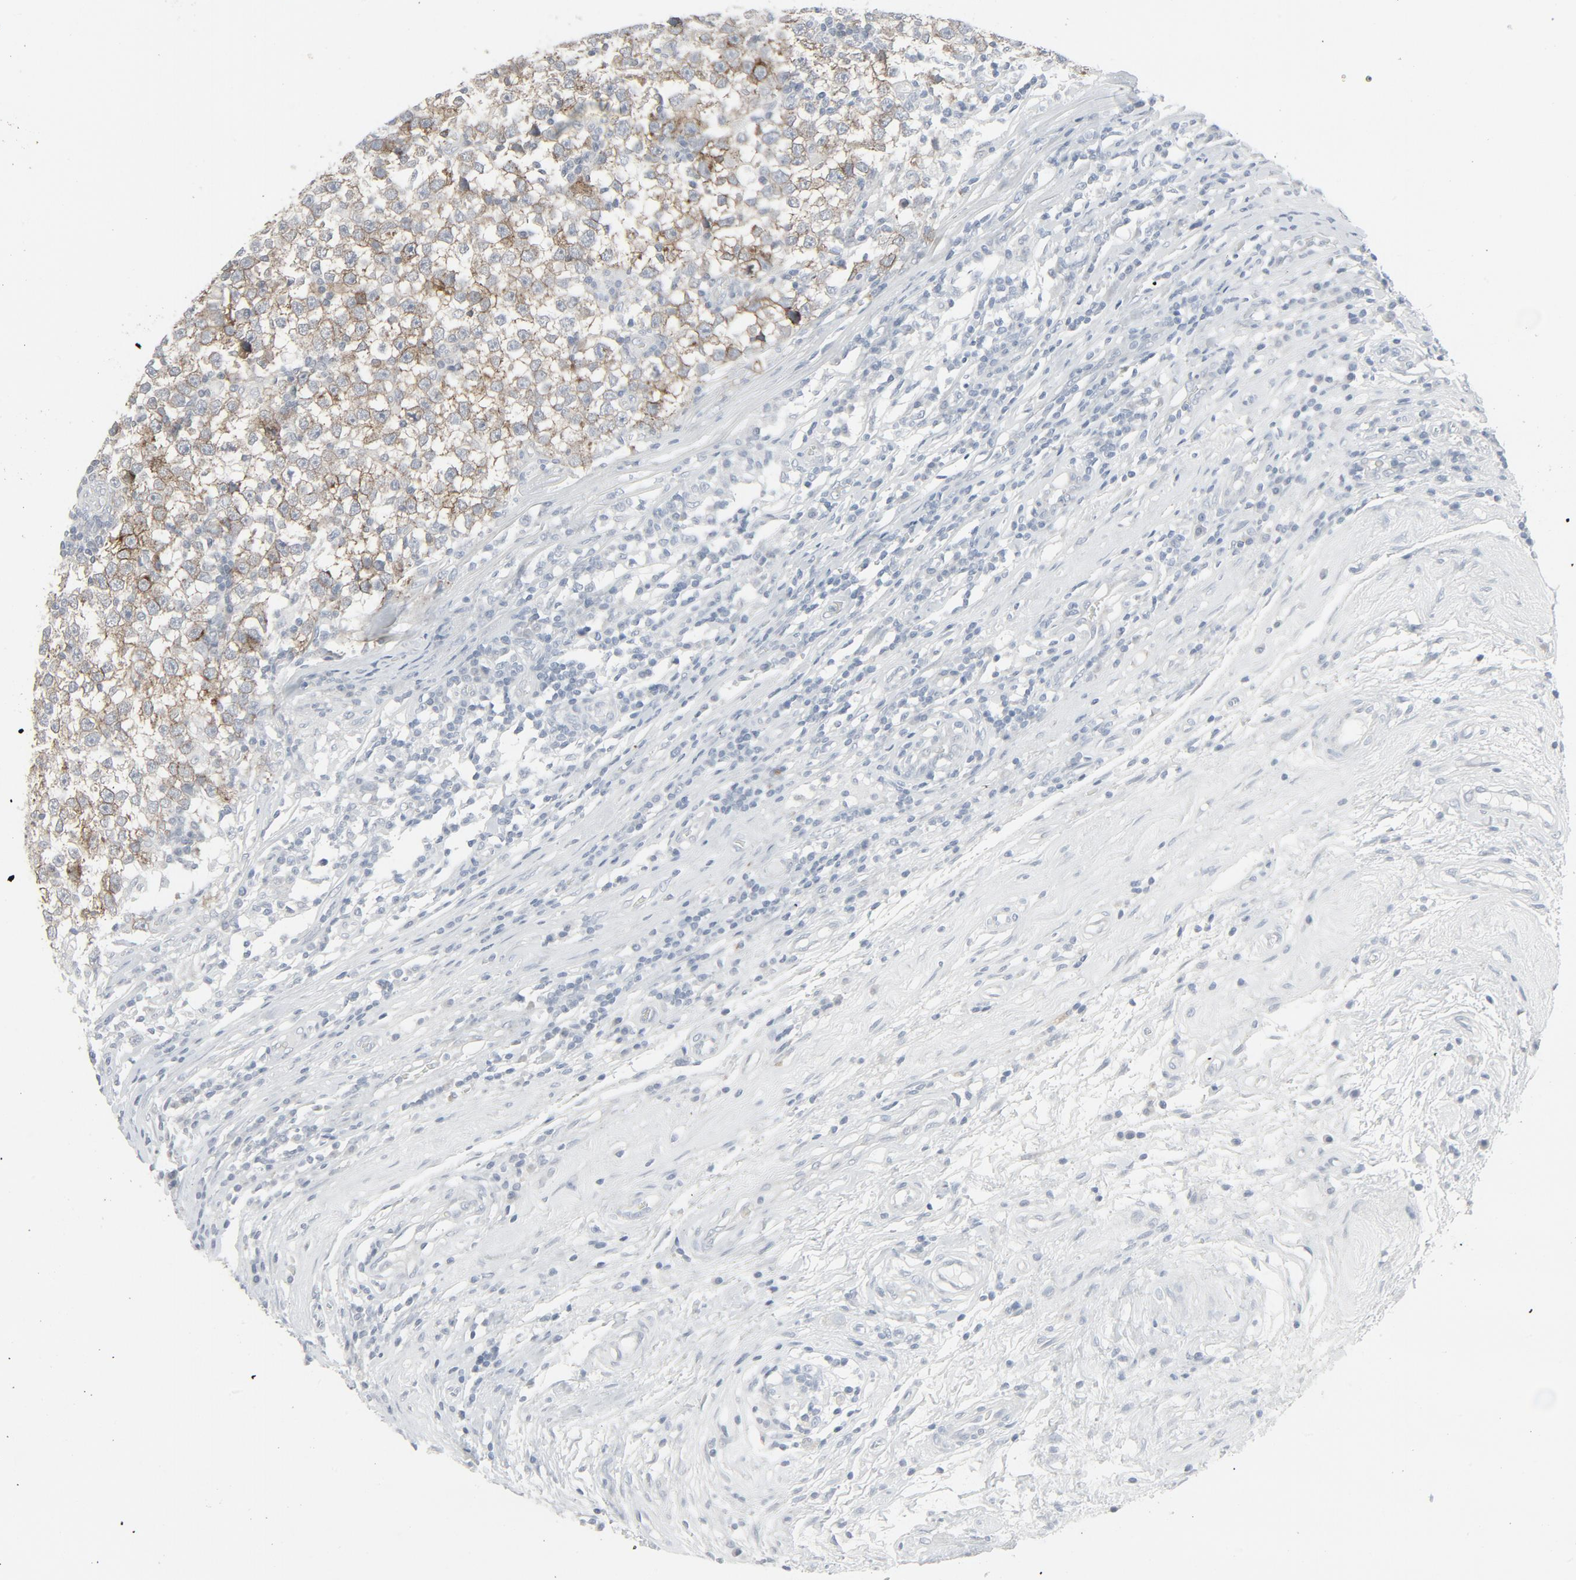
{"staining": {"intensity": "moderate", "quantity": ">75%", "location": "cytoplasmic/membranous"}, "tissue": "testis cancer", "cell_type": "Tumor cells", "image_type": "cancer", "snomed": [{"axis": "morphology", "description": "Seminoma, NOS"}, {"axis": "topography", "description": "Testis"}], "caption": "This is a histology image of immunohistochemistry (IHC) staining of seminoma (testis), which shows moderate staining in the cytoplasmic/membranous of tumor cells.", "gene": "FGFR3", "patient": {"sex": "male", "age": 43}}